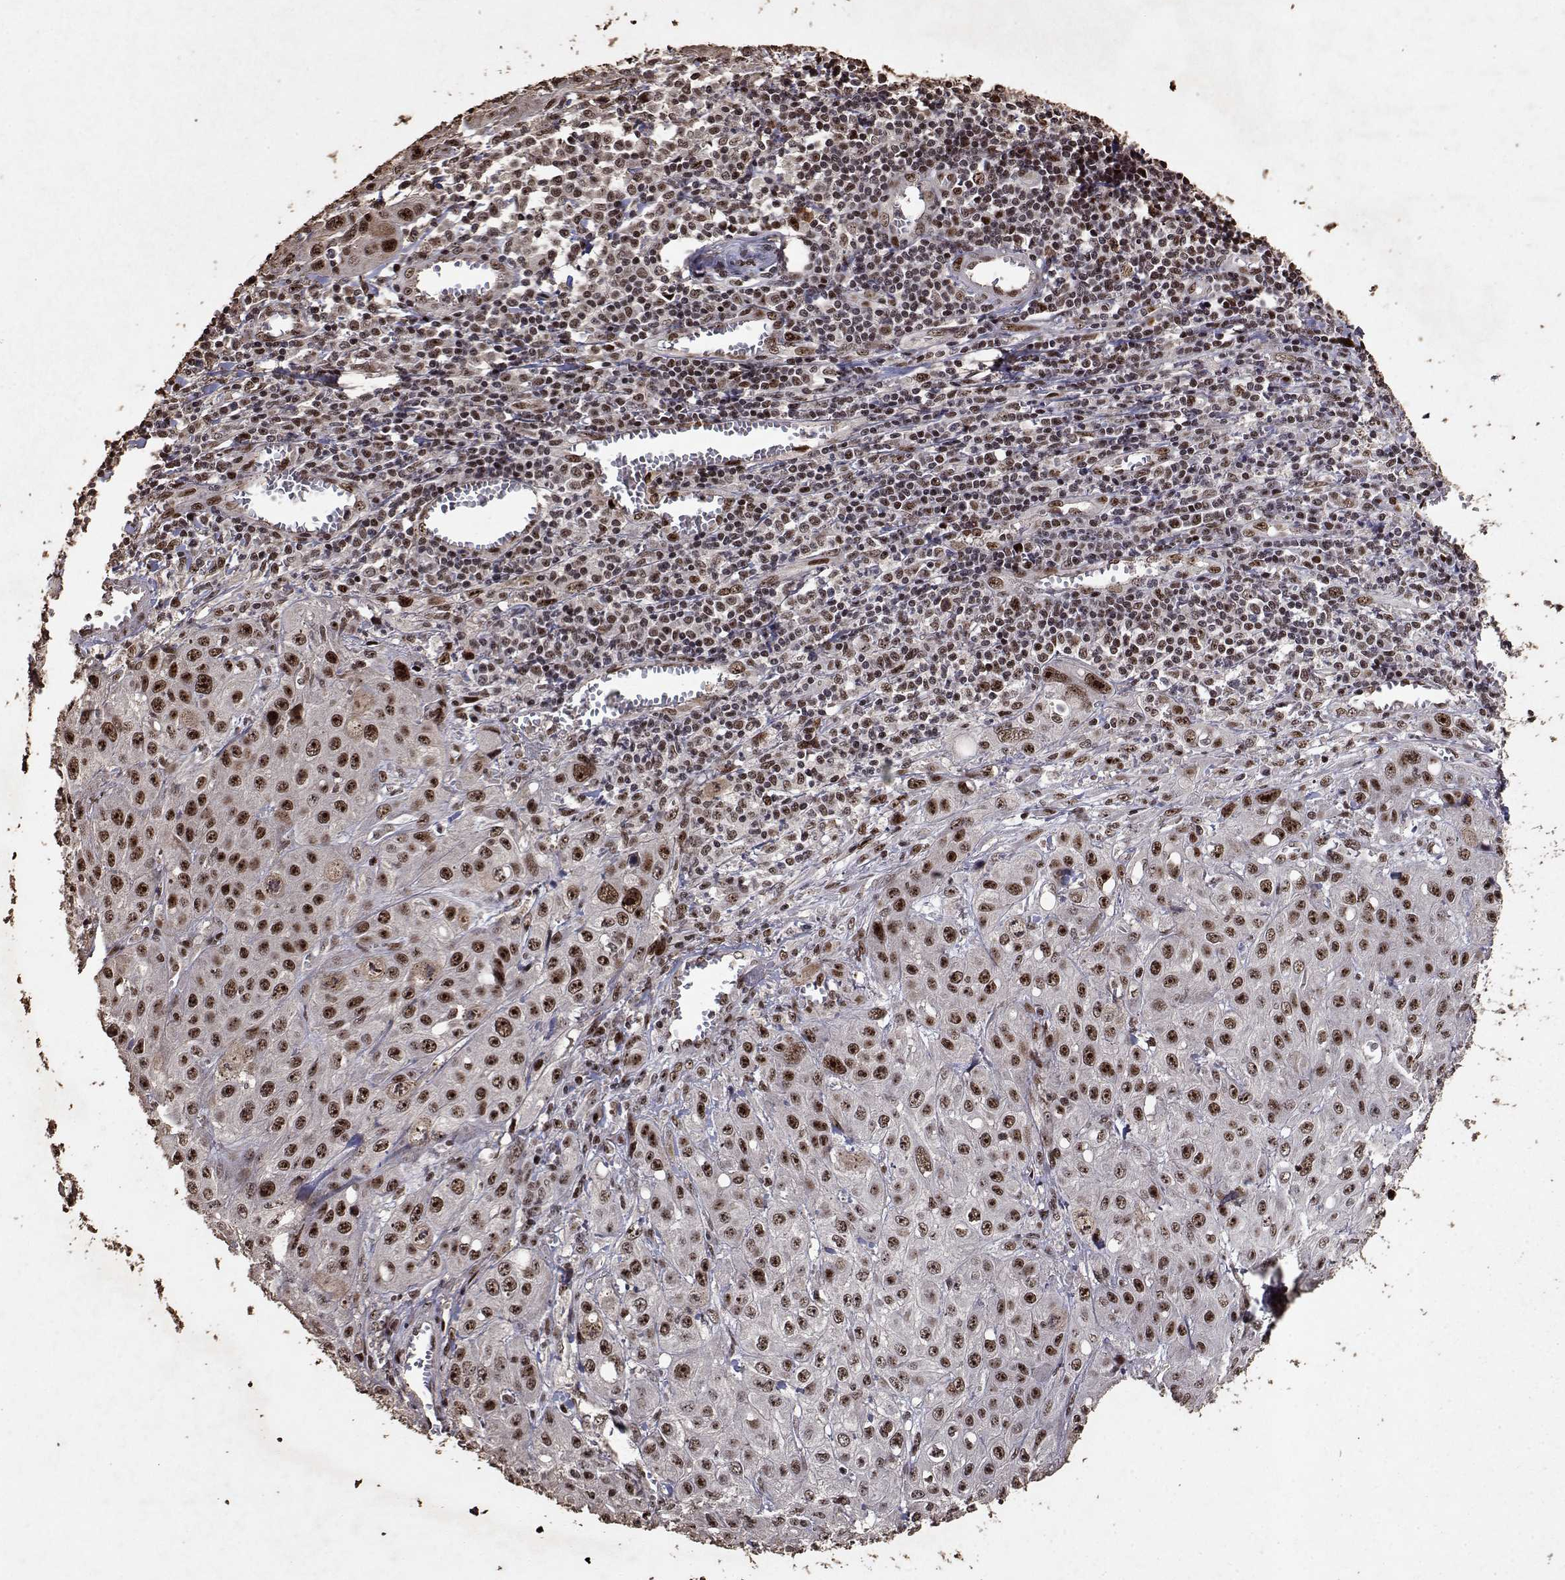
{"staining": {"intensity": "moderate", "quantity": ">75%", "location": "nuclear"}, "tissue": "skin cancer", "cell_type": "Tumor cells", "image_type": "cancer", "snomed": [{"axis": "morphology", "description": "Squamous cell carcinoma, NOS"}, {"axis": "topography", "description": "Skin"}, {"axis": "topography", "description": "Vulva"}], "caption": "Skin cancer stained for a protein (brown) shows moderate nuclear positive positivity in approximately >75% of tumor cells.", "gene": "TOE1", "patient": {"sex": "female", "age": 71}}